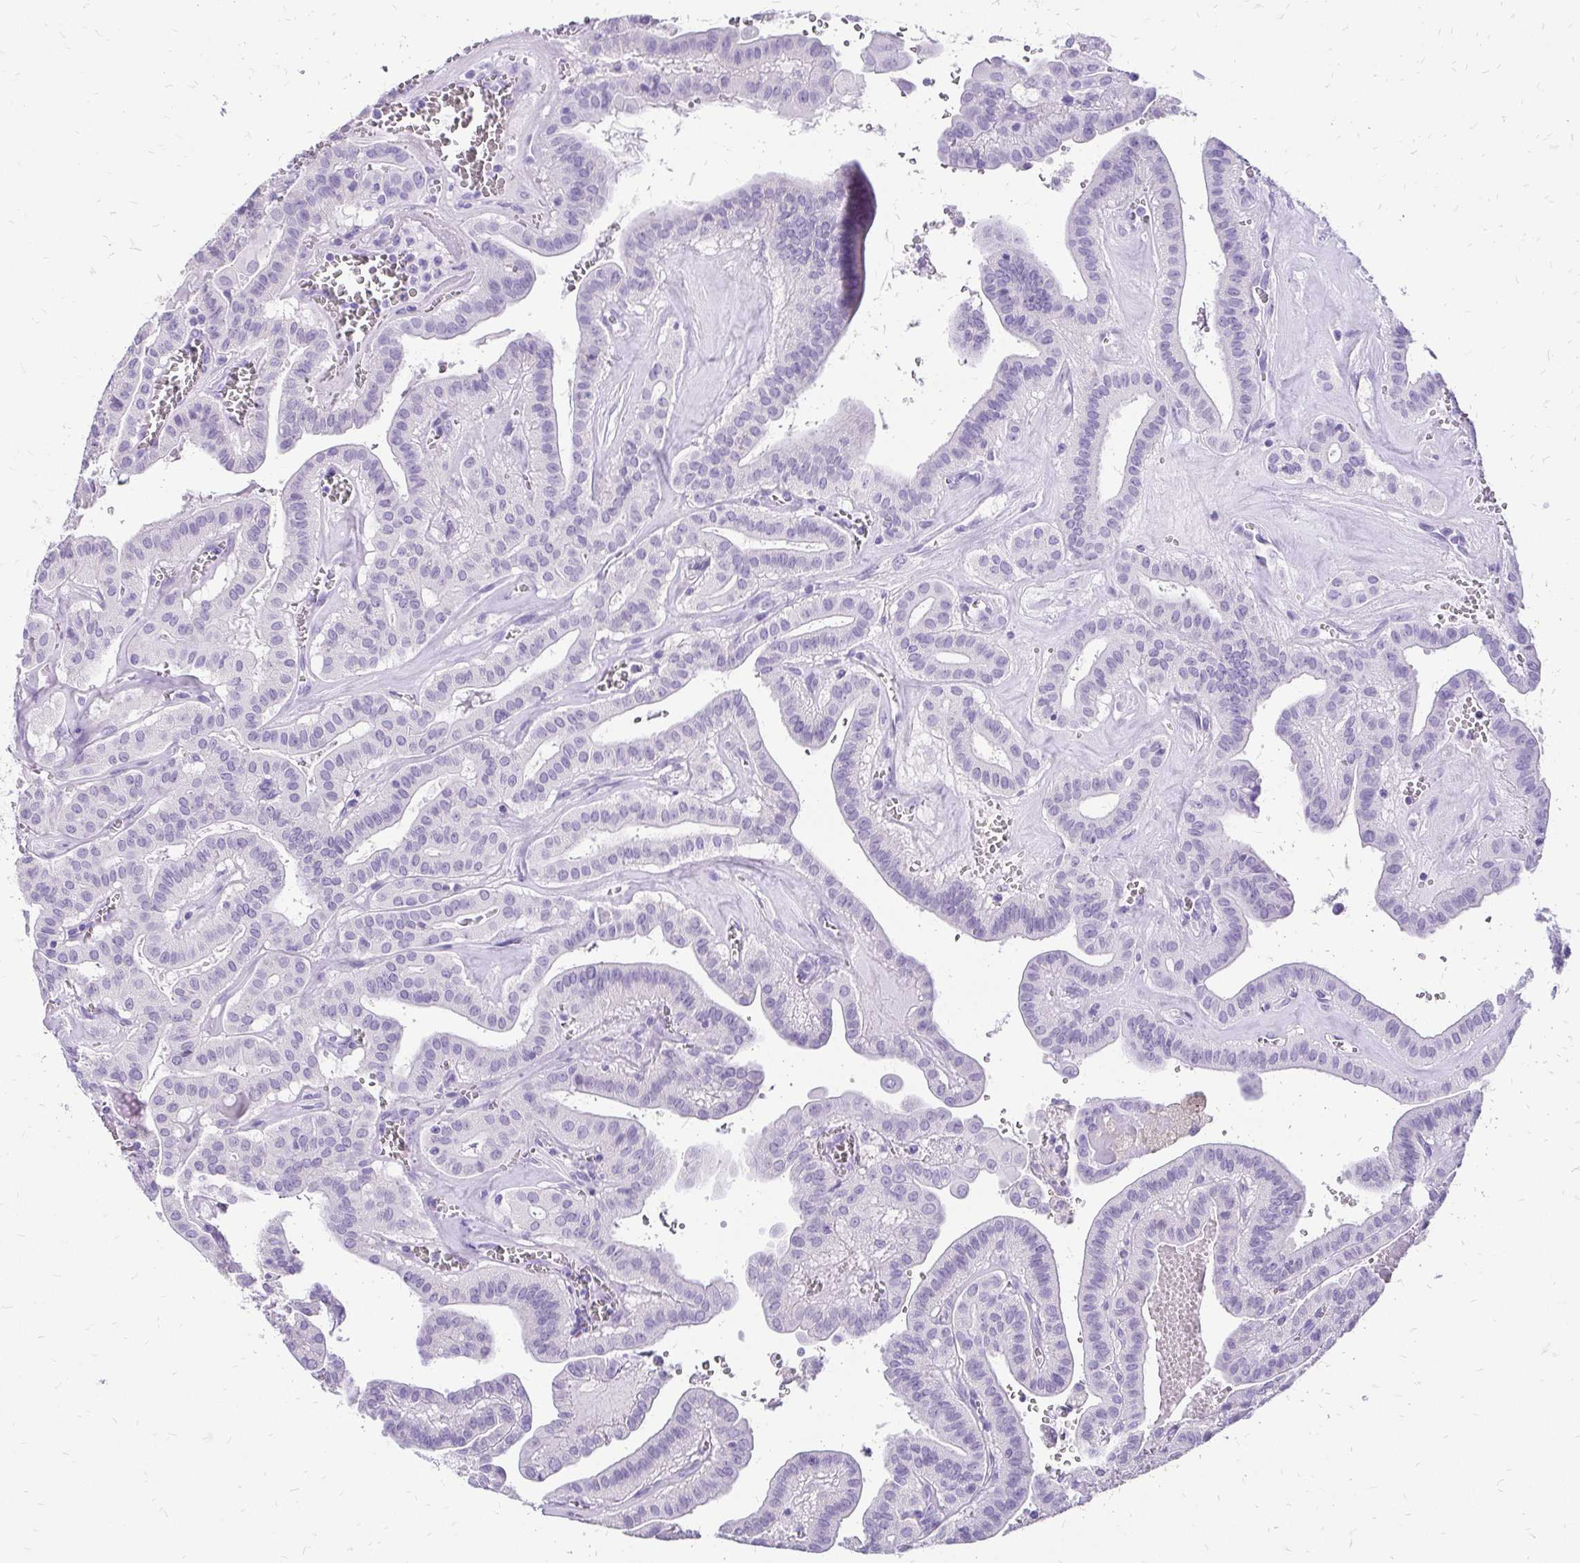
{"staining": {"intensity": "negative", "quantity": "none", "location": "none"}, "tissue": "thyroid cancer", "cell_type": "Tumor cells", "image_type": "cancer", "snomed": [{"axis": "morphology", "description": "Papillary adenocarcinoma, NOS"}, {"axis": "topography", "description": "Thyroid gland"}], "caption": "This is an IHC micrograph of human thyroid papillary adenocarcinoma. There is no staining in tumor cells.", "gene": "SLC32A1", "patient": {"sex": "male", "age": 52}}